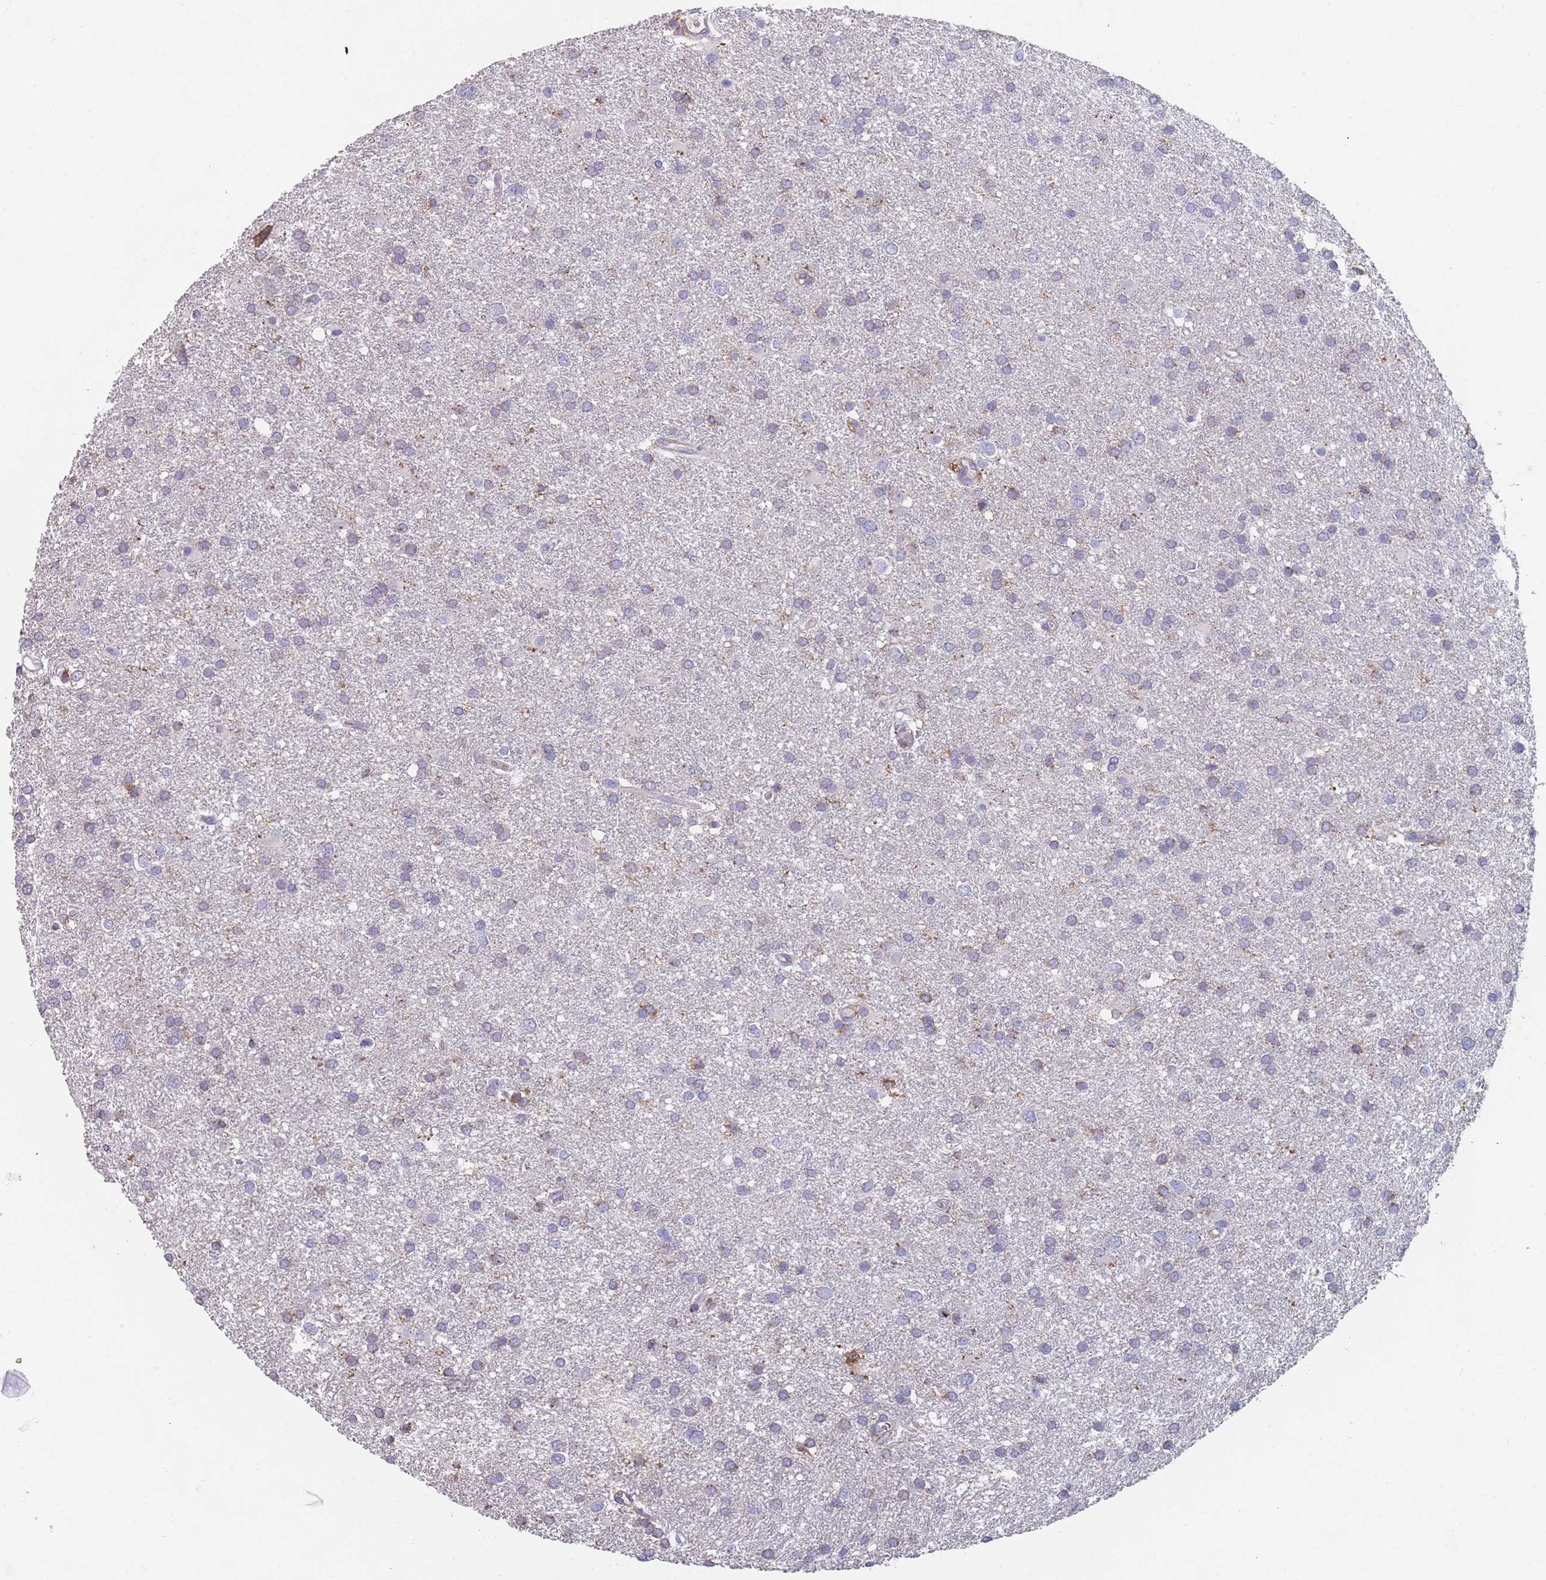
{"staining": {"intensity": "weak", "quantity": "<25%", "location": "cytoplasmic/membranous"}, "tissue": "glioma", "cell_type": "Tumor cells", "image_type": "cancer", "snomed": [{"axis": "morphology", "description": "Glioma, malignant, Low grade"}, {"axis": "topography", "description": "Brain"}], "caption": "A photomicrograph of human malignant glioma (low-grade) is negative for staining in tumor cells.", "gene": "CD33", "patient": {"sex": "female", "age": 32}}